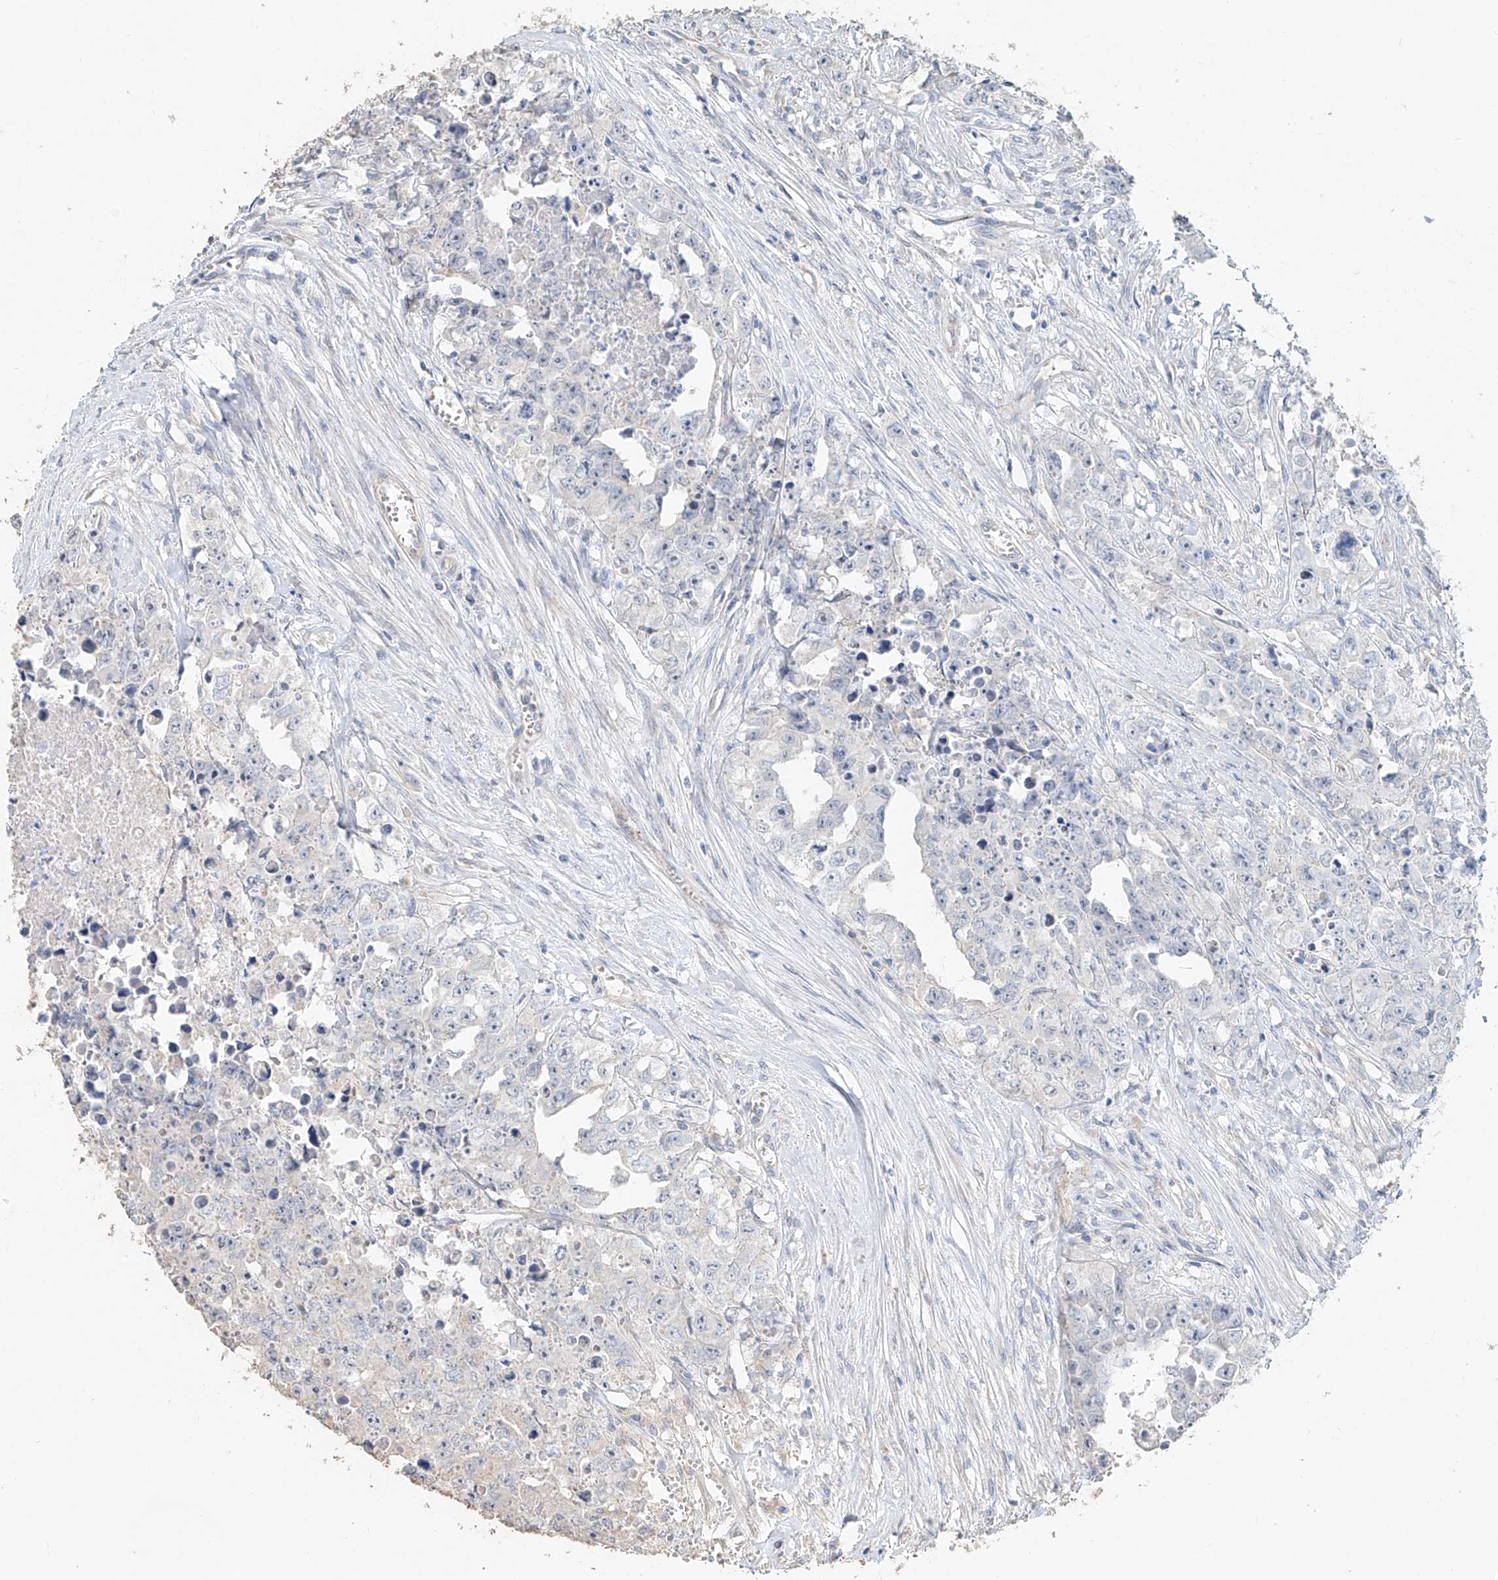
{"staining": {"intensity": "negative", "quantity": "none", "location": "none"}, "tissue": "testis cancer", "cell_type": "Tumor cells", "image_type": "cancer", "snomed": [{"axis": "morphology", "description": "Seminoma, NOS"}, {"axis": "morphology", "description": "Carcinoma, Embryonal, NOS"}, {"axis": "topography", "description": "Testis"}], "caption": "Tumor cells show no significant staining in testis seminoma.", "gene": "TRIM47", "patient": {"sex": "male", "age": 43}}